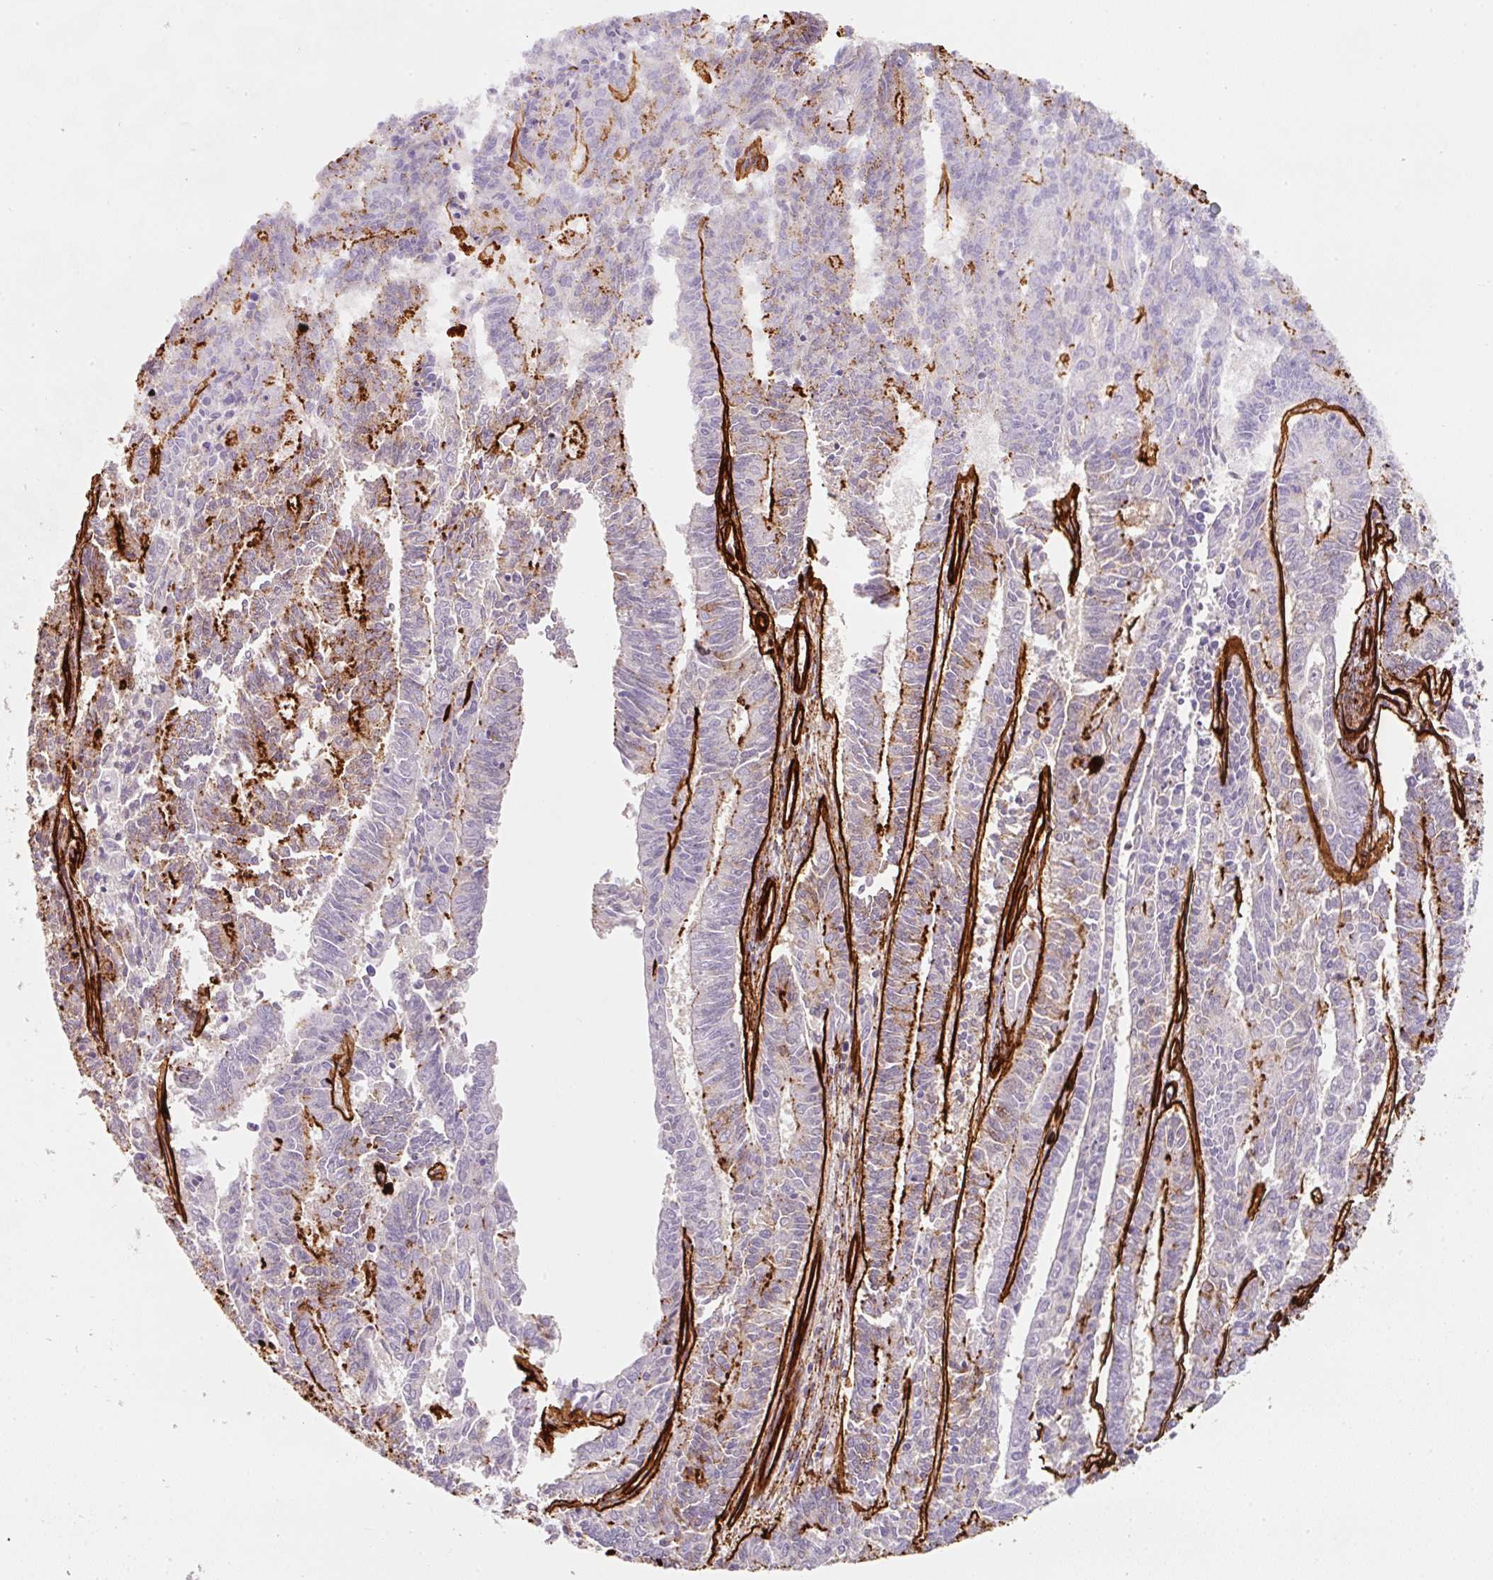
{"staining": {"intensity": "moderate", "quantity": "<25%", "location": "cytoplasmic/membranous"}, "tissue": "endometrial cancer", "cell_type": "Tumor cells", "image_type": "cancer", "snomed": [{"axis": "morphology", "description": "Adenocarcinoma, NOS"}, {"axis": "topography", "description": "Endometrium"}], "caption": "The histopathology image demonstrates immunohistochemical staining of adenocarcinoma (endometrial). There is moderate cytoplasmic/membranous expression is appreciated in approximately <25% of tumor cells.", "gene": "LOXL4", "patient": {"sex": "female", "age": 59}}